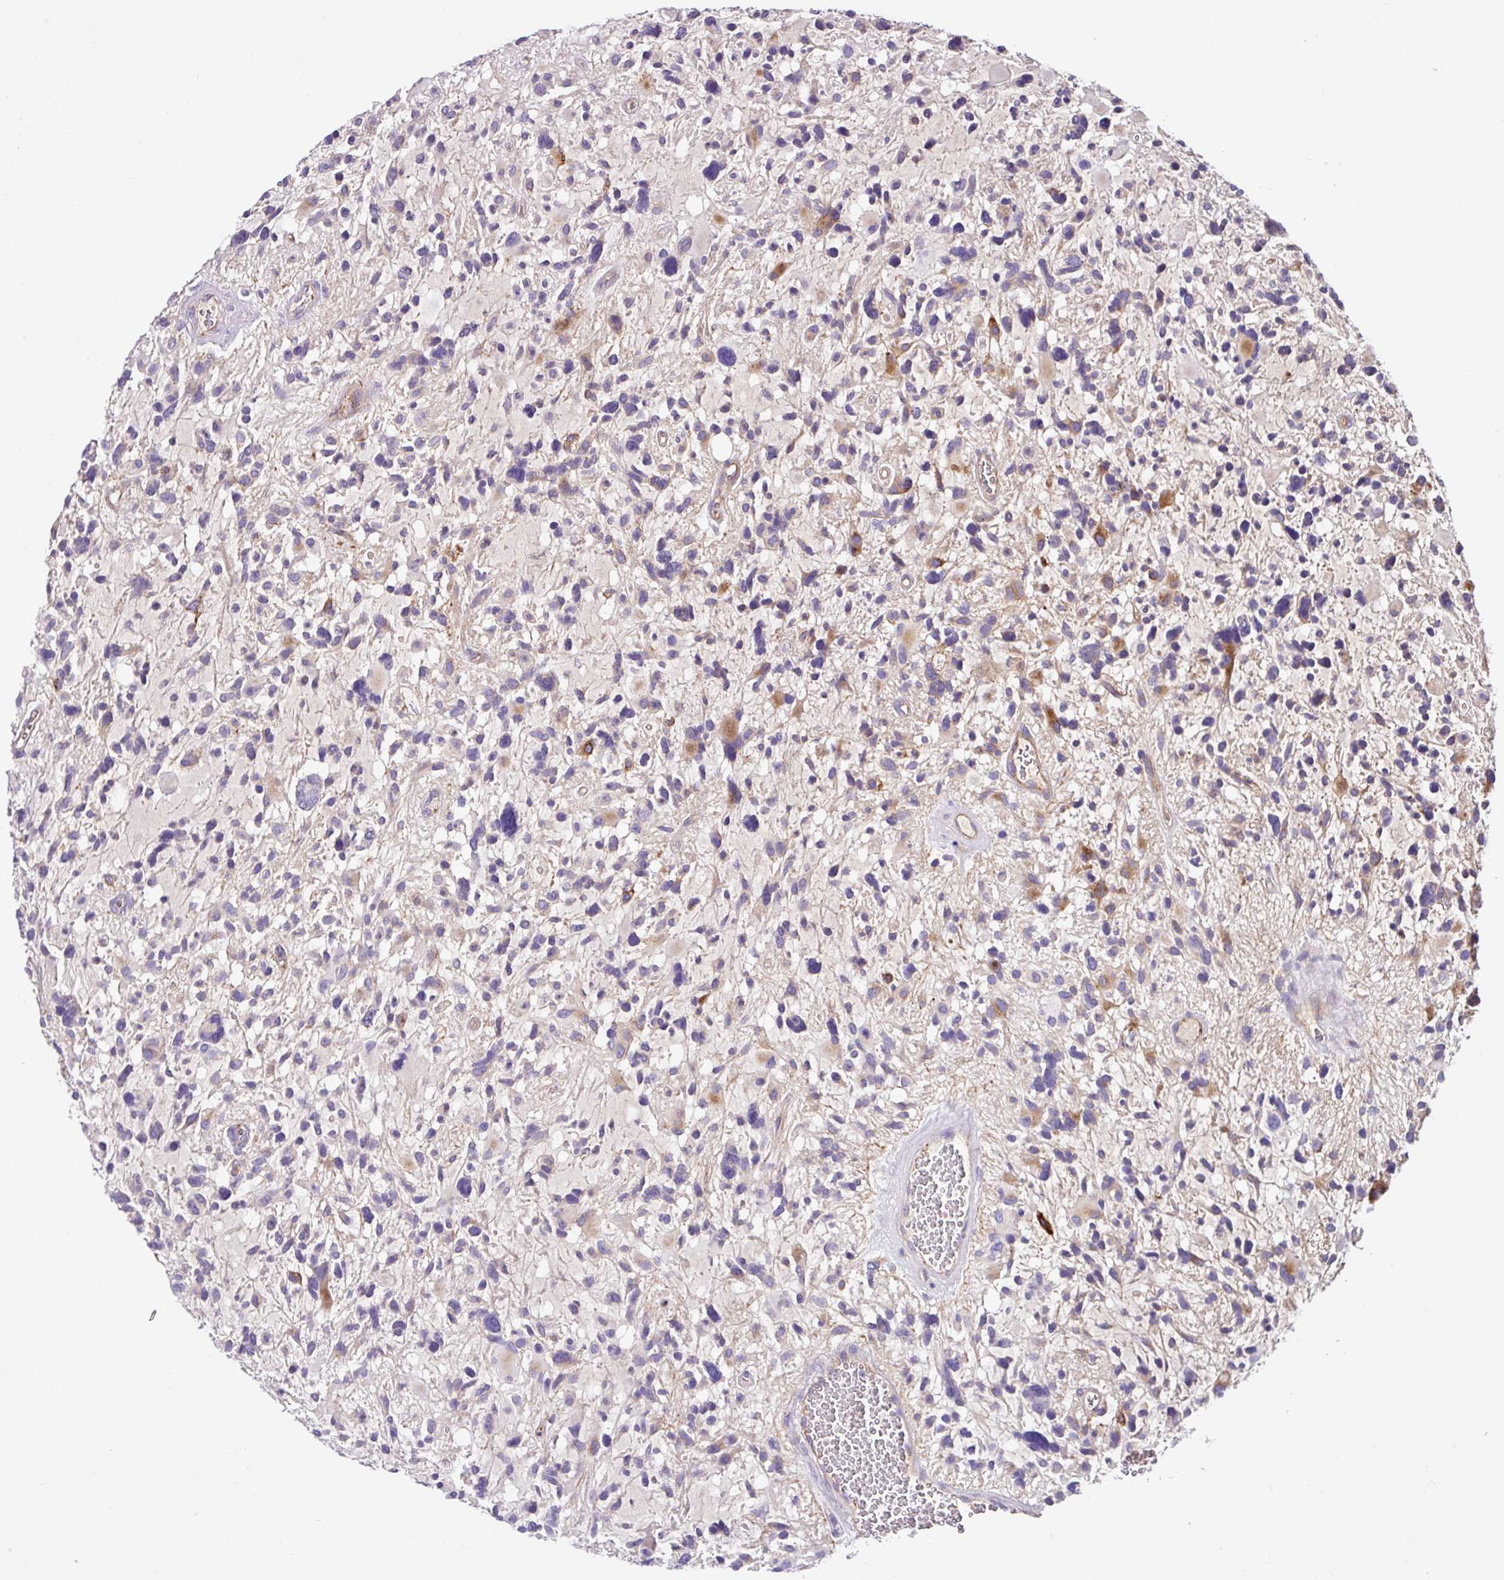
{"staining": {"intensity": "negative", "quantity": "none", "location": "none"}, "tissue": "glioma", "cell_type": "Tumor cells", "image_type": "cancer", "snomed": [{"axis": "morphology", "description": "Glioma, malignant, High grade"}, {"axis": "topography", "description": "Brain"}], "caption": "Immunohistochemical staining of human glioma displays no significant positivity in tumor cells.", "gene": "CRISP3", "patient": {"sex": "female", "age": 11}}